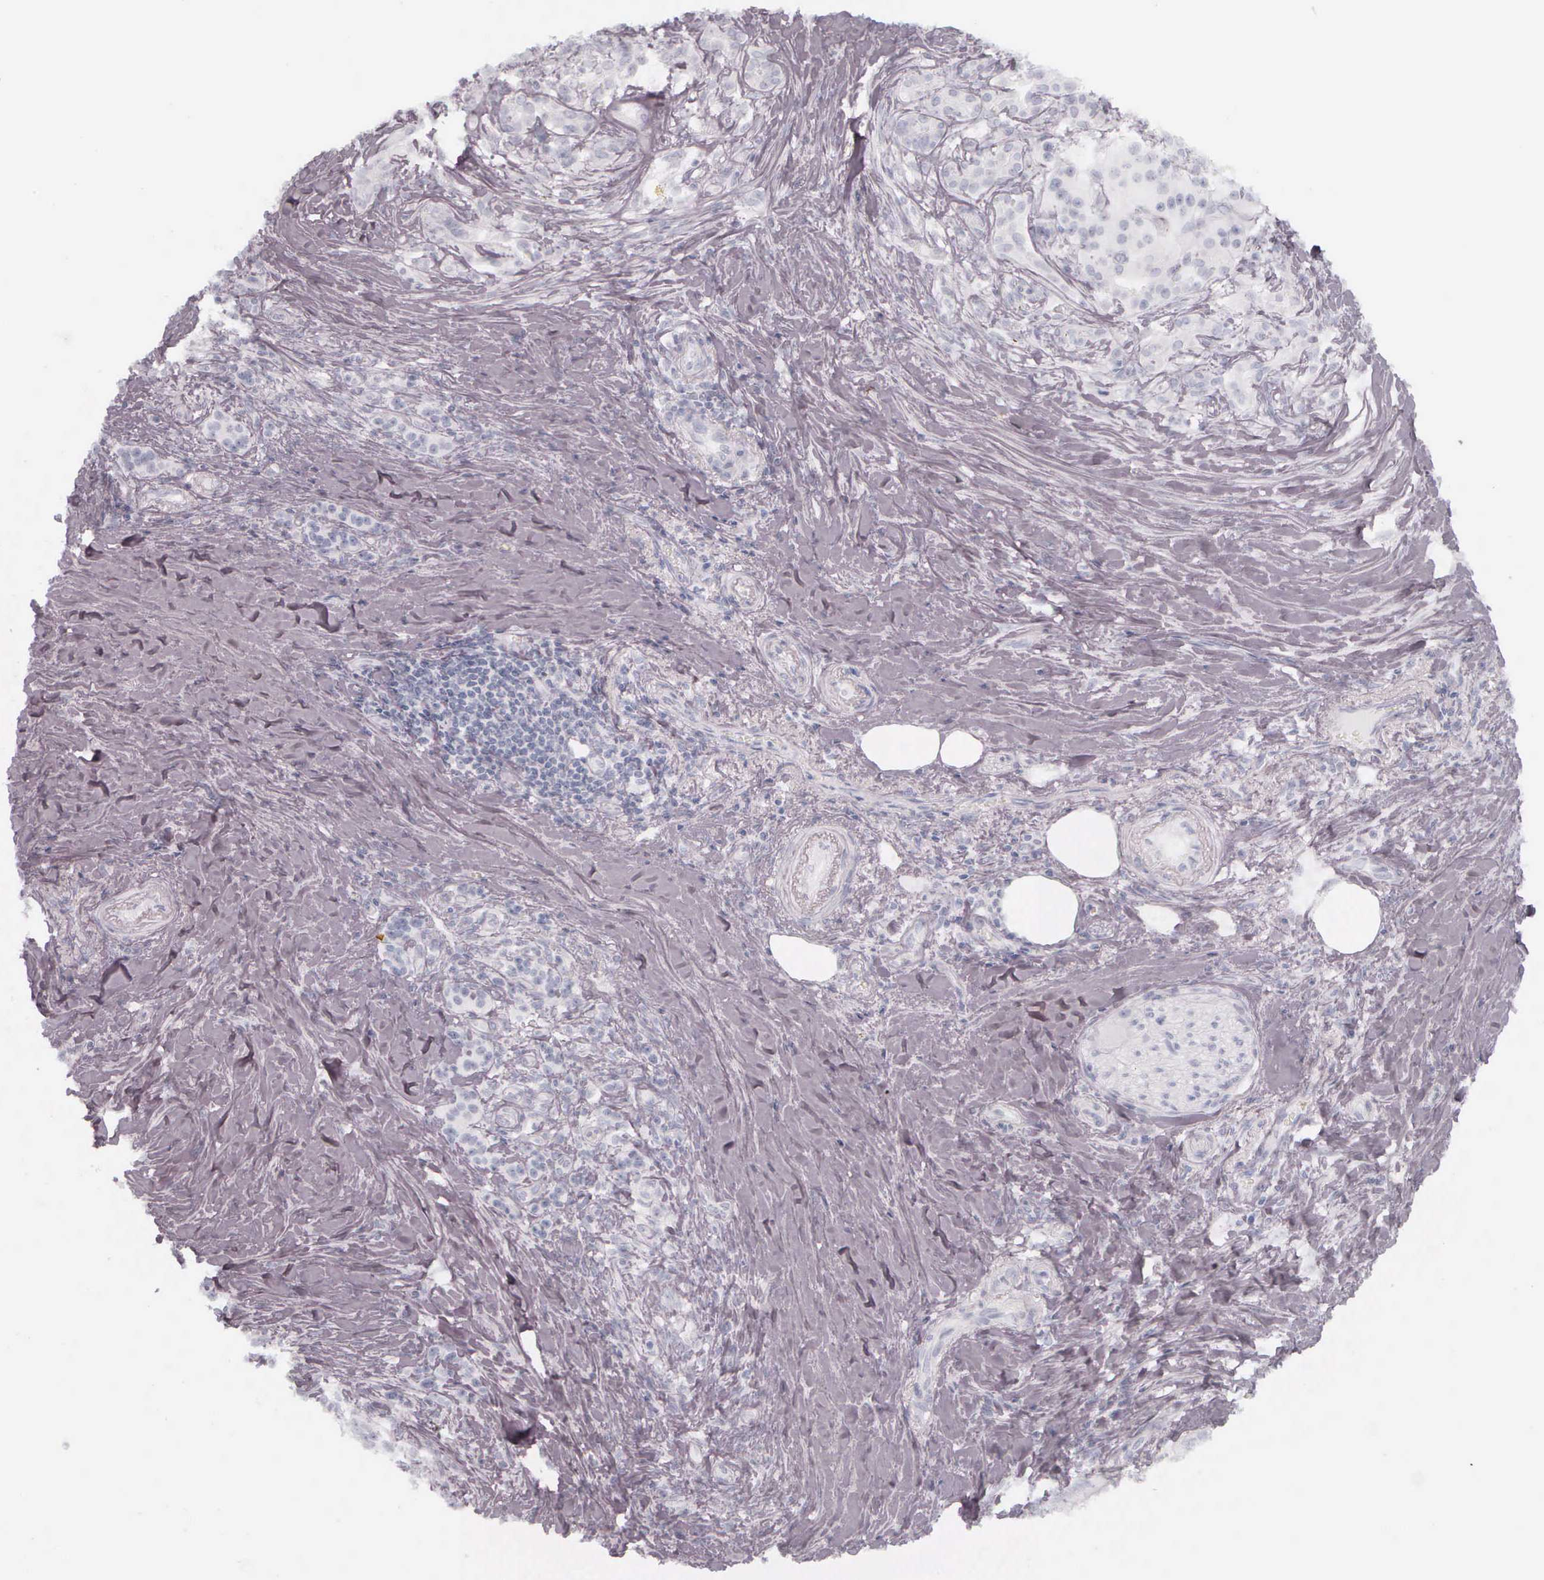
{"staining": {"intensity": "negative", "quantity": "none", "location": "none"}, "tissue": "pancreatic cancer", "cell_type": "Tumor cells", "image_type": "cancer", "snomed": [{"axis": "morphology", "description": "Adenocarcinoma, NOS"}, {"axis": "topography", "description": "Pancreas"}], "caption": "Tumor cells show no significant staining in pancreatic adenocarcinoma.", "gene": "KRT14", "patient": {"sex": "male", "age": 59}}